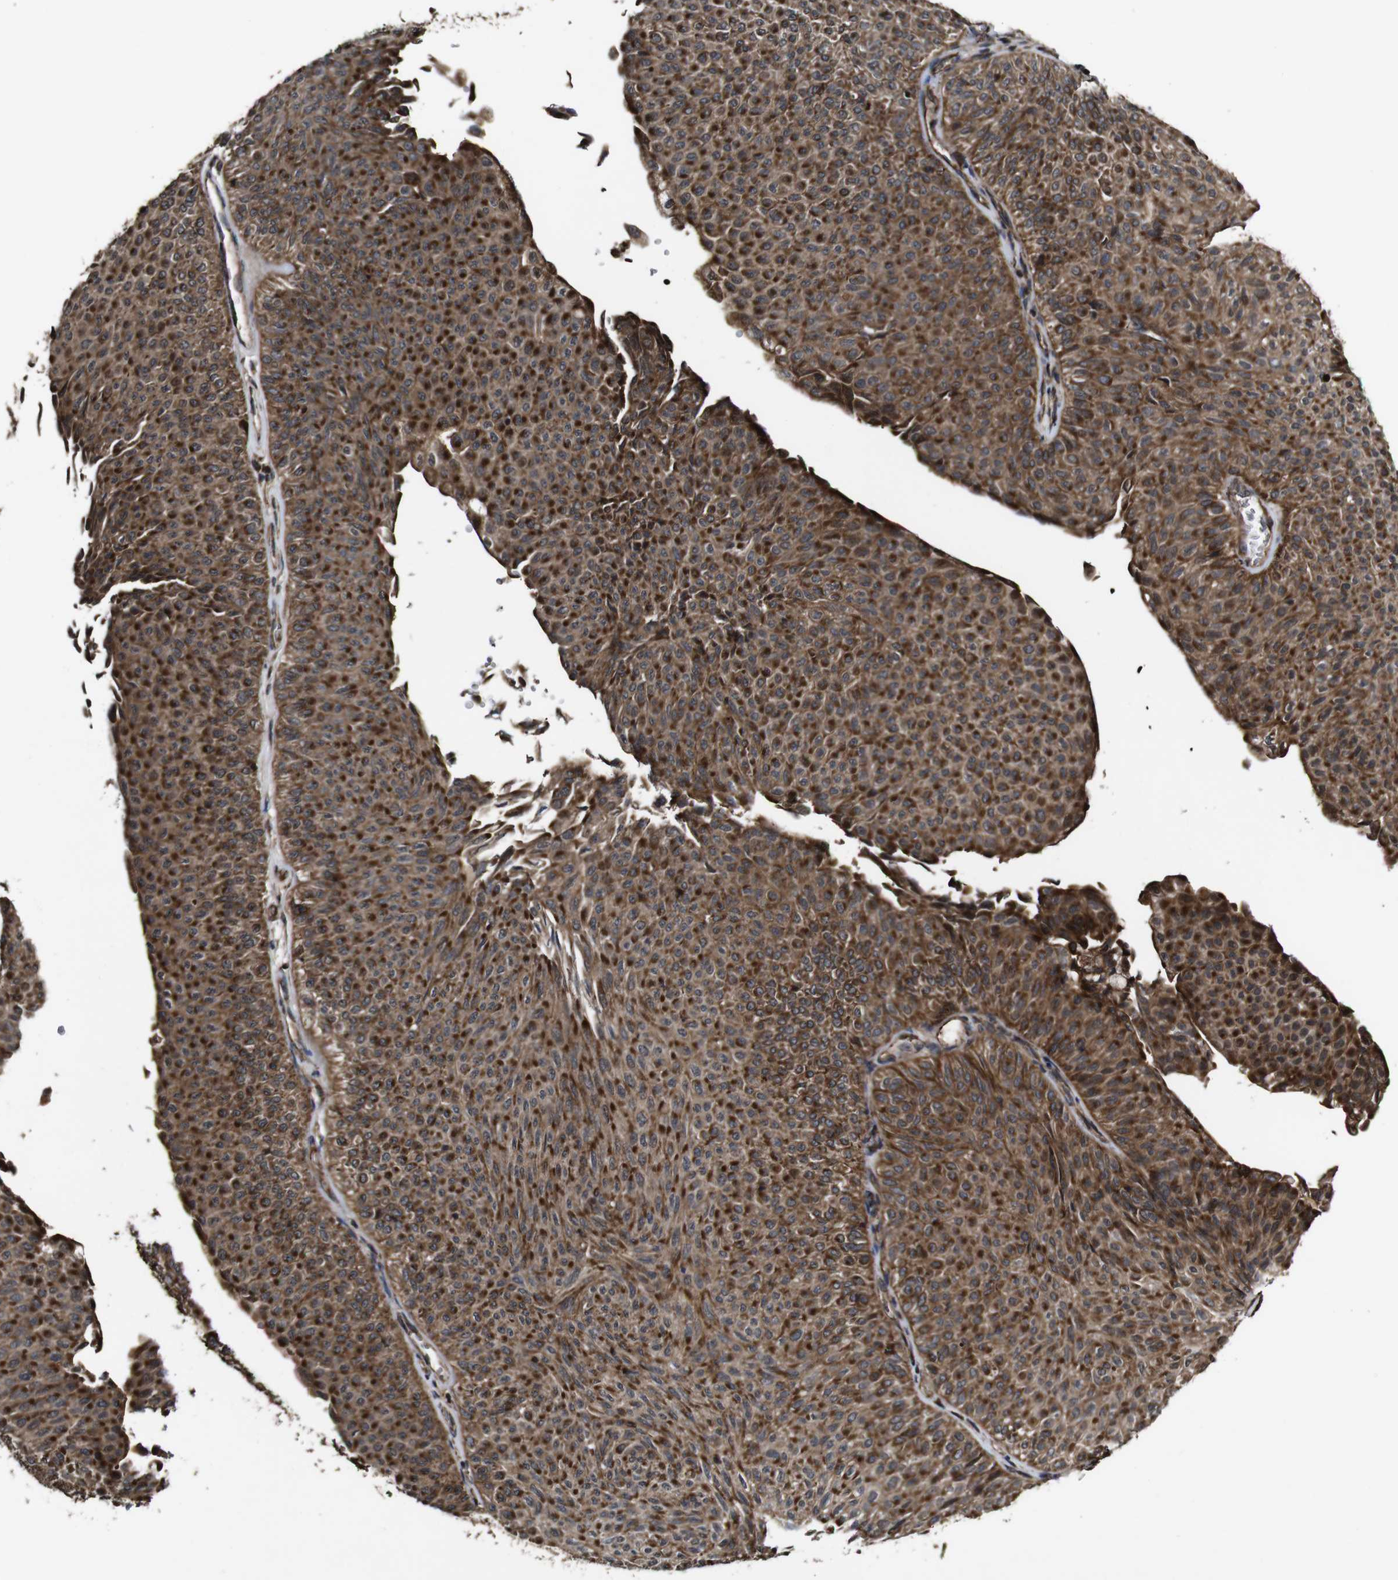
{"staining": {"intensity": "strong", "quantity": ">75%", "location": "cytoplasmic/membranous"}, "tissue": "urothelial cancer", "cell_type": "Tumor cells", "image_type": "cancer", "snomed": [{"axis": "morphology", "description": "Urothelial carcinoma, Low grade"}, {"axis": "topography", "description": "Urinary bladder"}], "caption": "Tumor cells exhibit high levels of strong cytoplasmic/membranous expression in about >75% of cells in human urothelial carcinoma (low-grade).", "gene": "BTN3A3", "patient": {"sex": "male", "age": 78}}